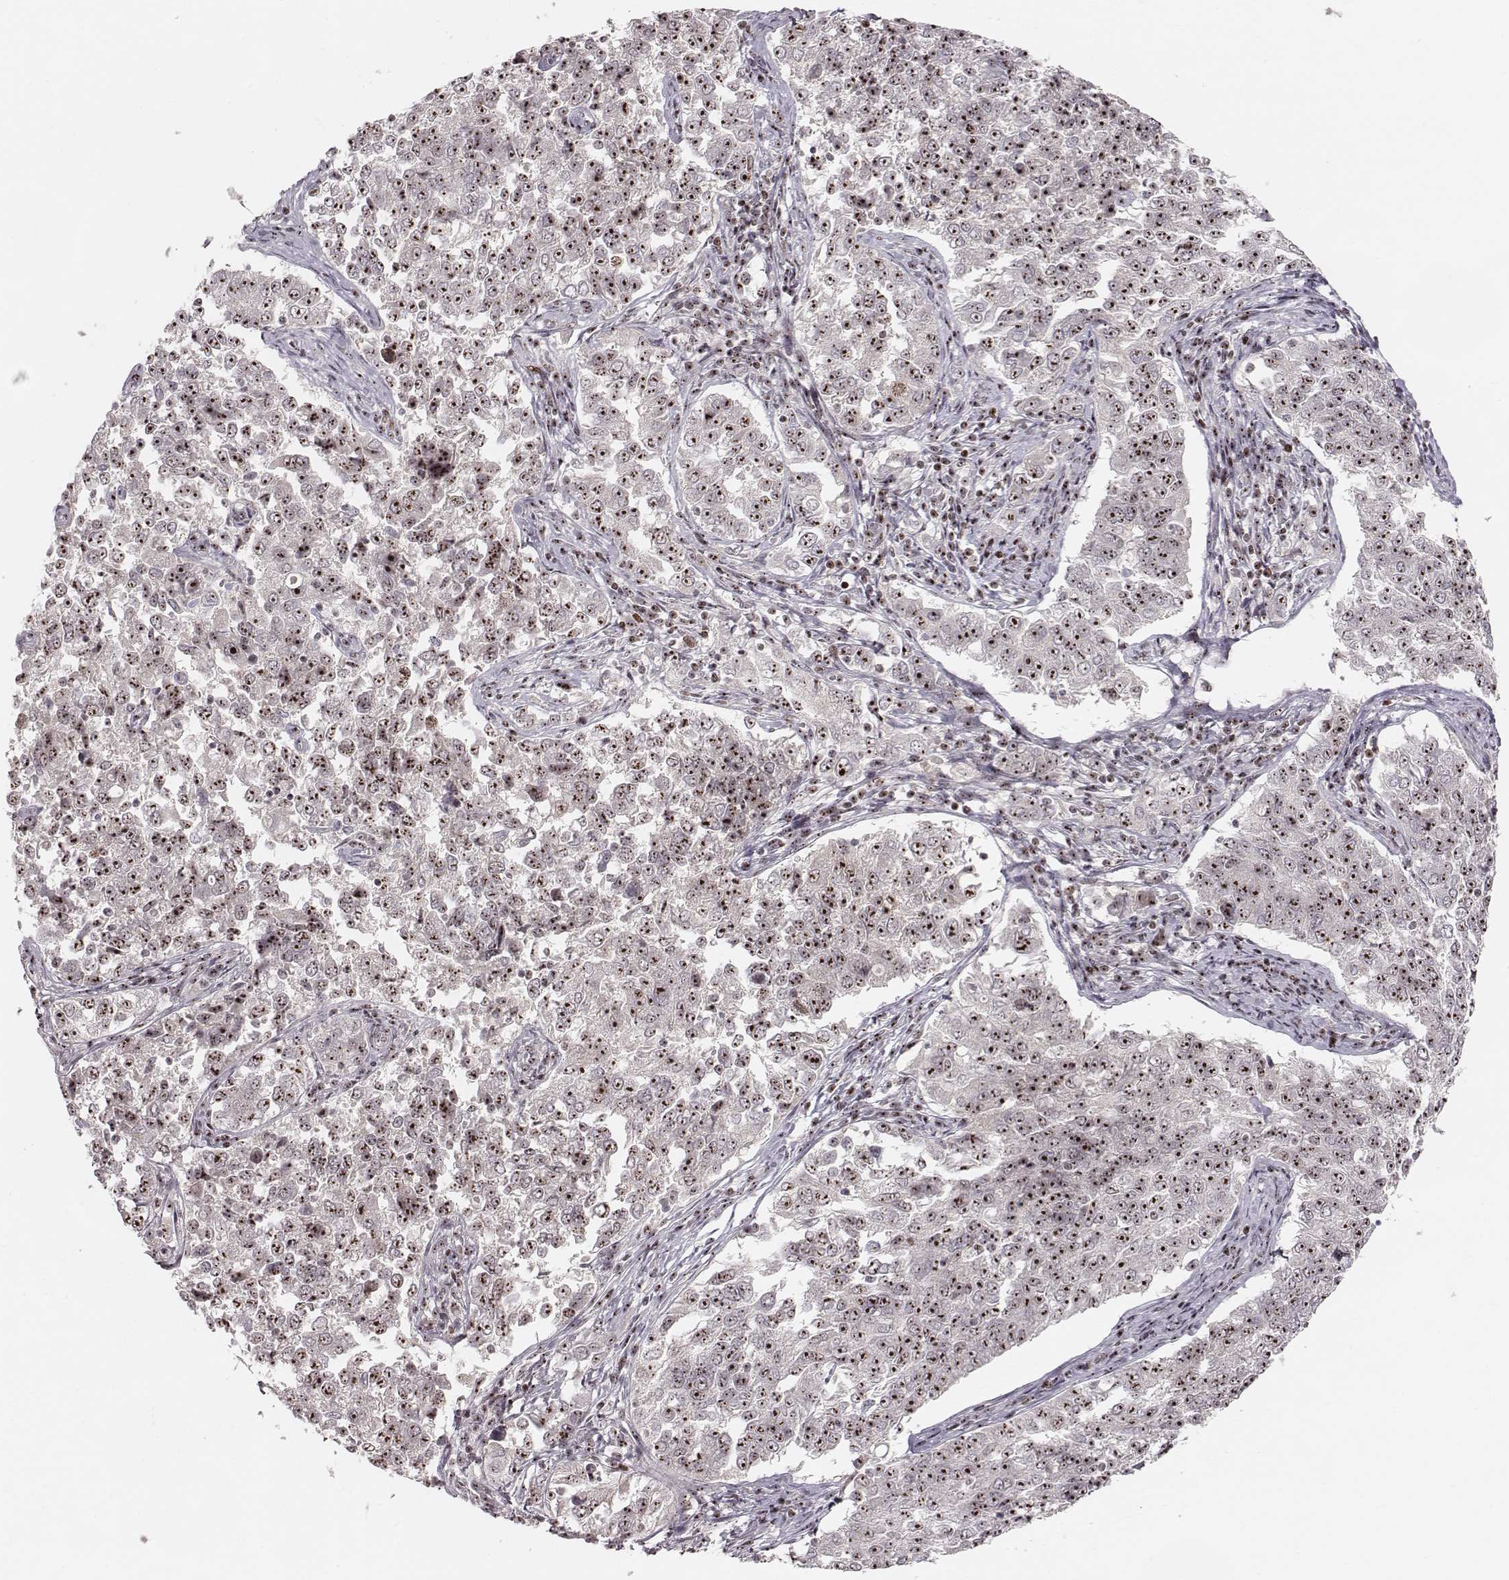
{"staining": {"intensity": "moderate", "quantity": ">75%", "location": "nuclear"}, "tissue": "endometrial cancer", "cell_type": "Tumor cells", "image_type": "cancer", "snomed": [{"axis": "morphology", "description": "Adenocarcinoma, NOS"}, {"axis": "topography", "description": "Endometrium"}], "caption": "Endometrial cancer (adenocarcinoma) stained for a protein (brown) shows moderate nuclear positive positivity in about >75% of tumor cells.", "gene": "NOP56", "patient": {"sex": "female", "age": 43}}